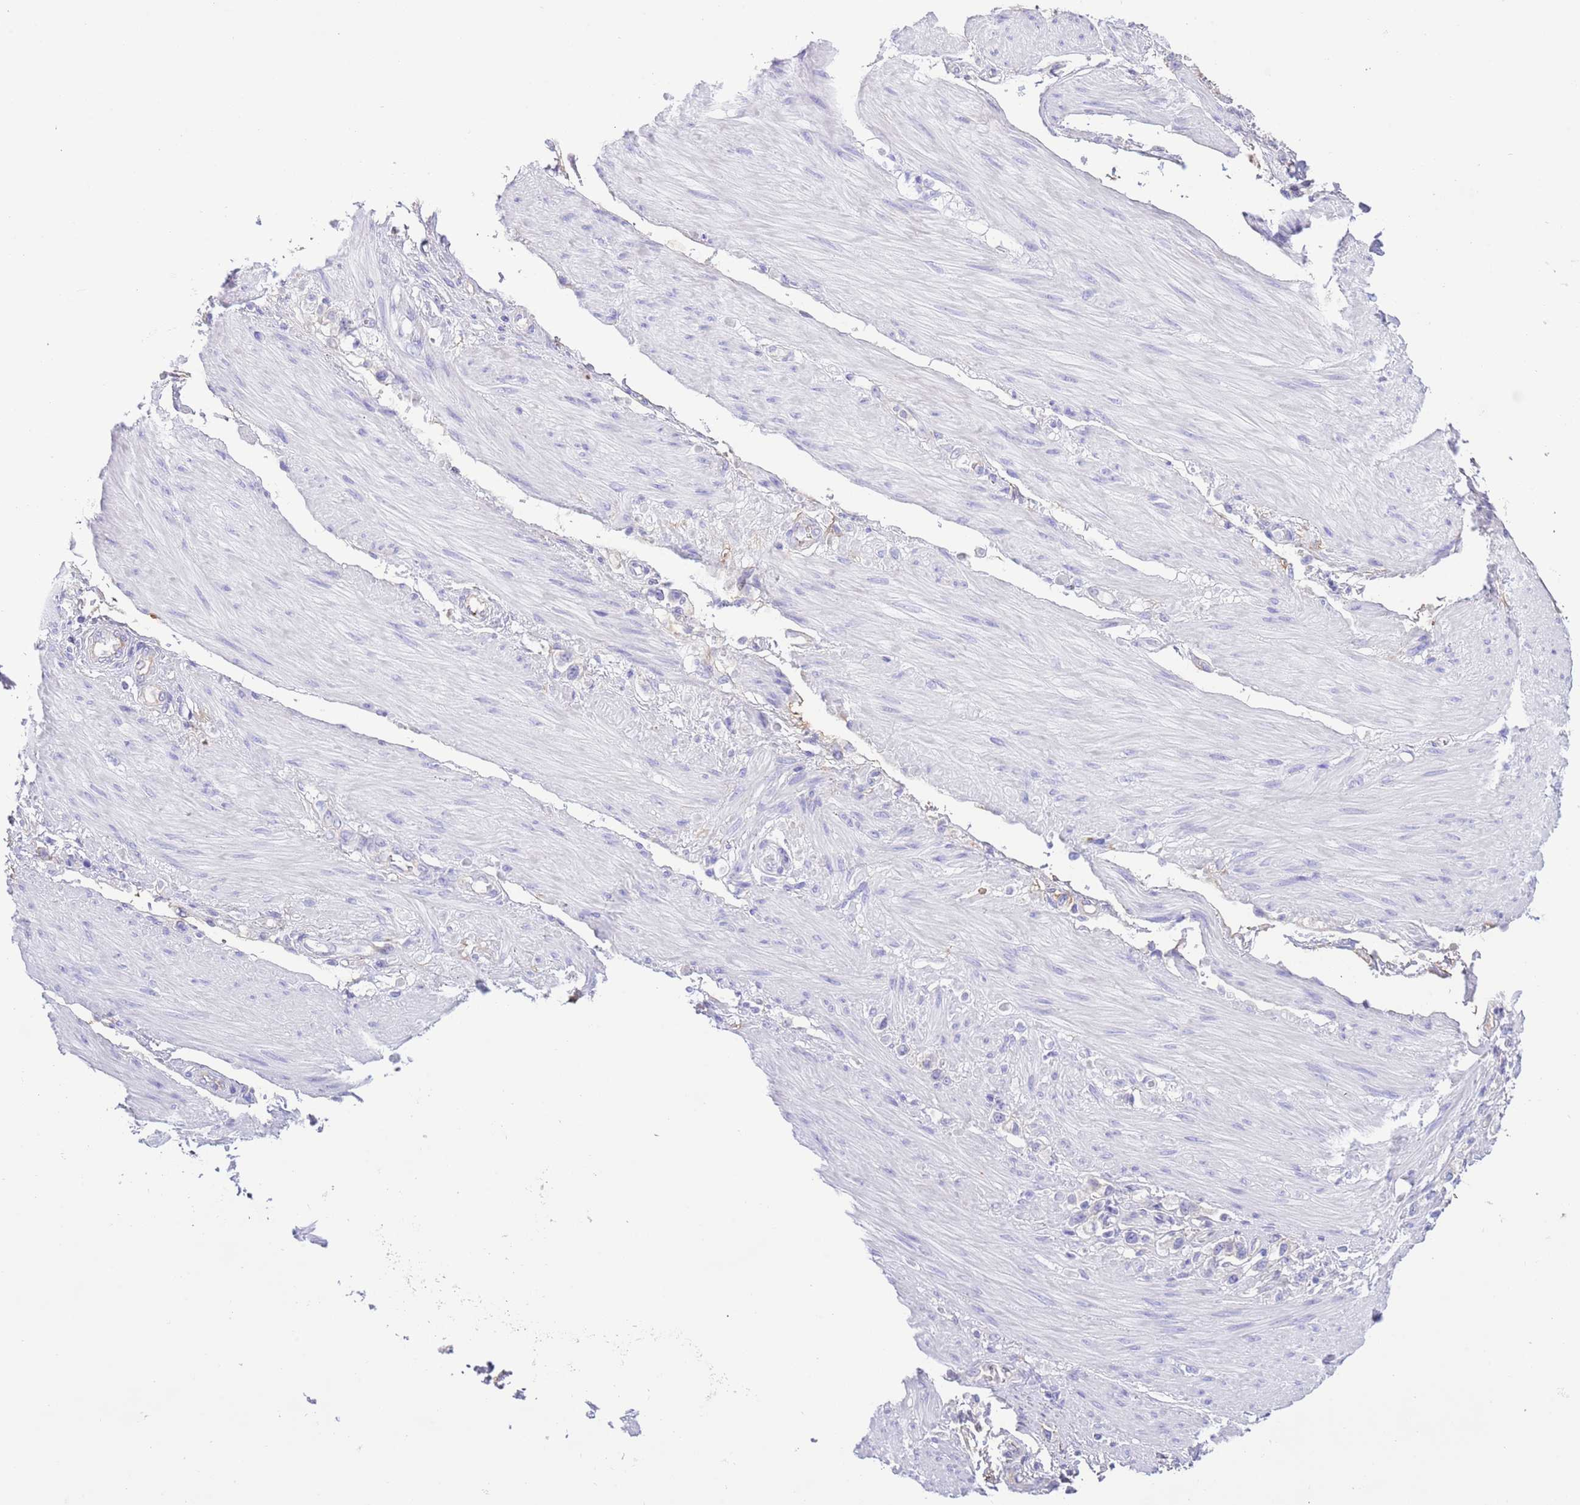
{"staining": {"intensity": "negative", "quantity": "none", "location": "none"}, "tissue": "stomach cancer", "cell_type": "Tumor cells", "image_type": "cancer", "snomed": [{"axis": "morphology", "description": "Adenocarcinoma, NOS"}, {"axis": "topography", "description": "Stomach"}], "caption": "Immunohistochemical staining of human stomach cancer (adenocarcinoma) demonstrates no significant expression in tumor cells.", "gene": "IGF1", "patient": {"sex": "female", "age": 65}}